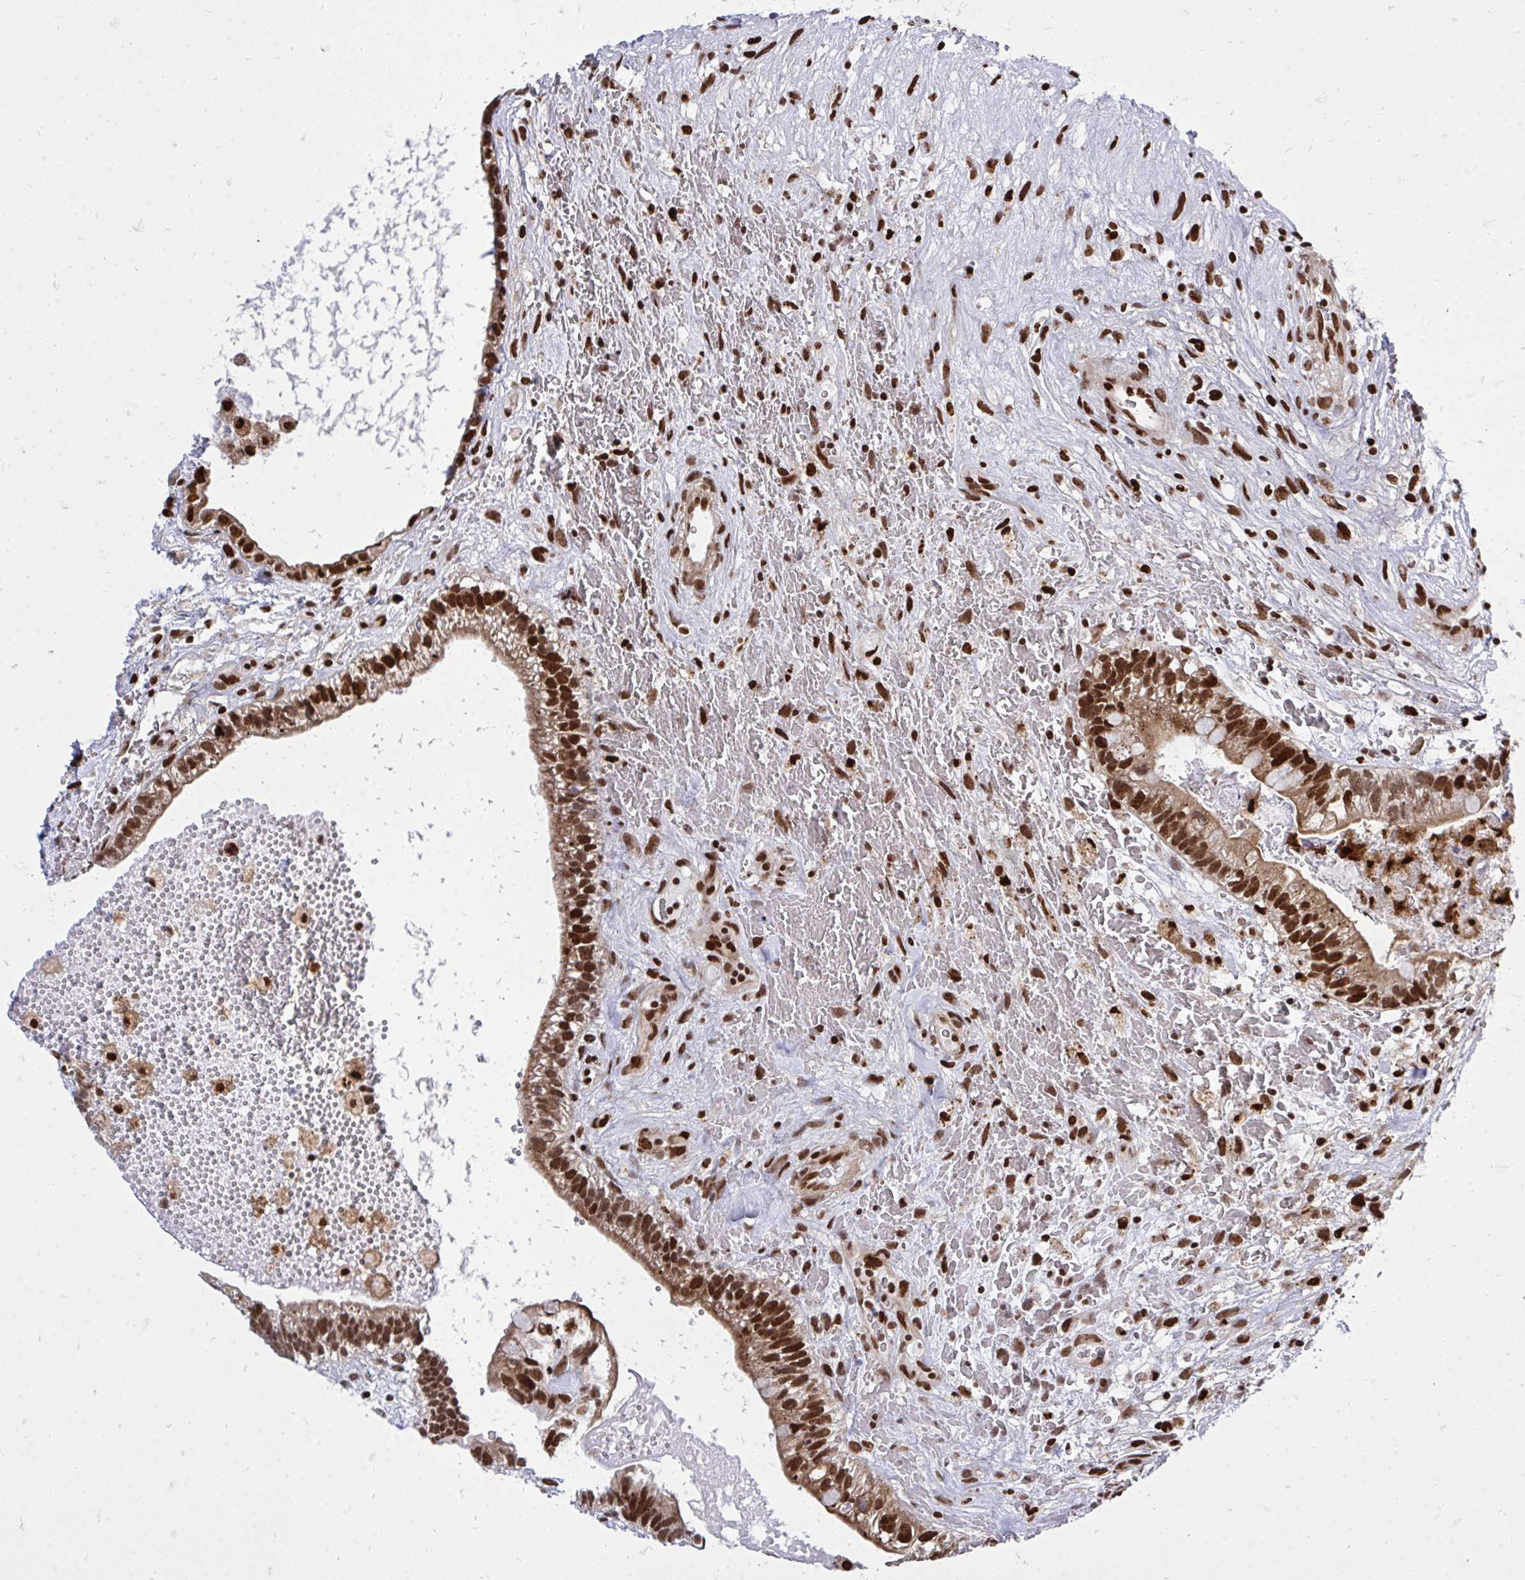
{"staining": {"intensity": "strong", "quantity": ">75%", "location": "nuclear"}, "tissue": "testis cancer", "cell_type": "Tumor cells", "image_type": "cancer", "snomed": [{"axis": "morphology", "description": "Seminoma, NOS"}, {"axis": "morphology", "description": "Carcinoma, Embryonal, NOS"}, {"axis": "topography", "description": "Testis"}], "caption": "A histopathology image of testis cancer stained for a protein shows strong nuclear brown staining in tumor cells.", "gene": "TBL1Y", "patient": {"sex": "male", "age": 29}}